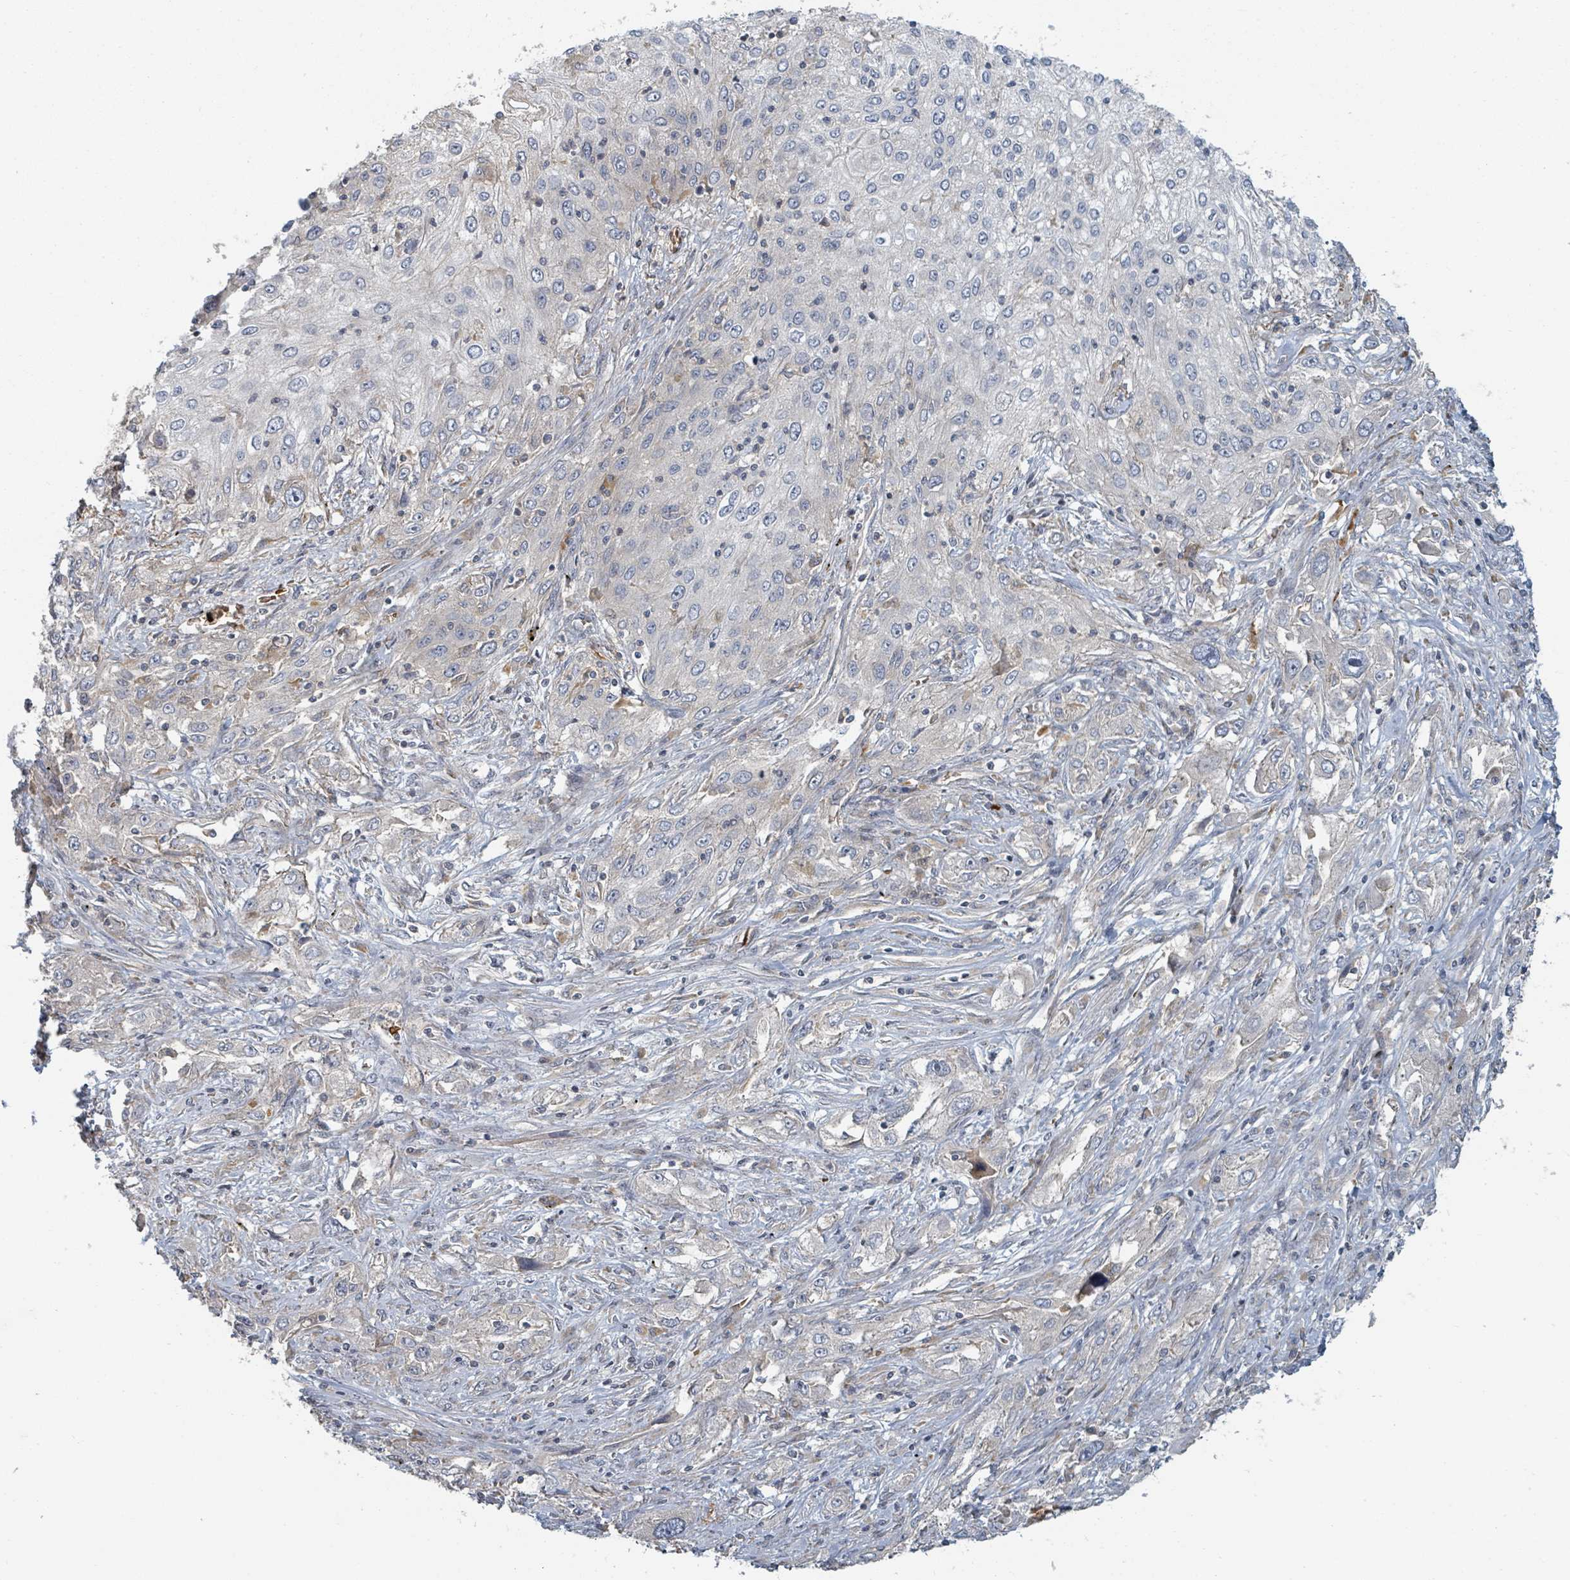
{"staining": {"intensity": "negative", "quantity": "none", "location": "none"}, "tissue": "lung cancer", "cell_type": "Tumor cells", "image_type": "cancer", "snomed": [{"axis": "morphology", "description": "Squamous cell carcinoma, NOS"}, {"axis": "topography", "description": "Lung"}], "caption": "A micrograph of lung squamous cell carcinoma stained for a protein displays no brown staining in tumor cells.", "gene": "TRPC4AP", "patient": {"sex": "female", "age": 69}}